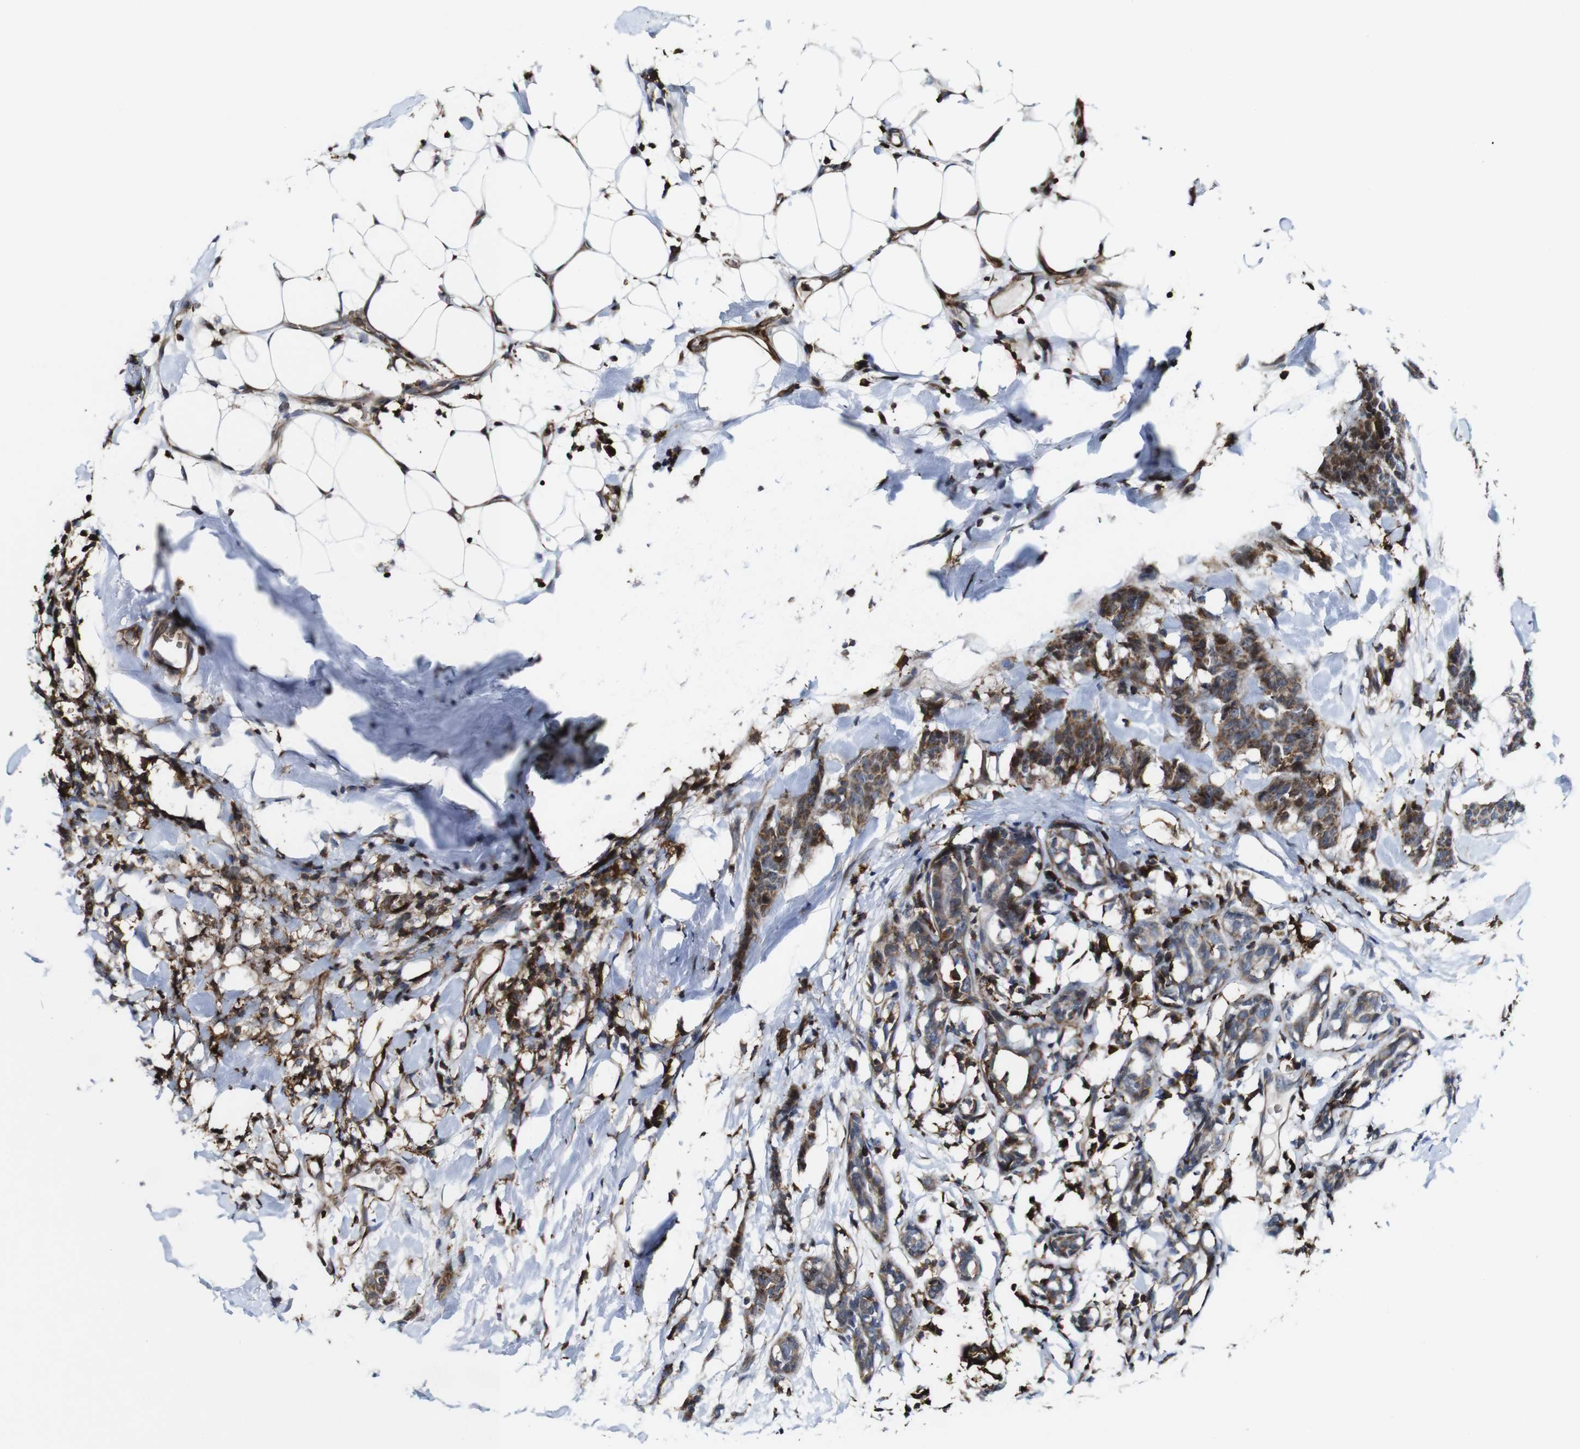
{"staining": {"intensity": "moderate", "quantity": ">75%", "location": "cytoplasmic/membranous"}, "tissue": "breast cancer", "cell_type": "Tumor cells", "image_type": "cancer", "snomed": [{"axis": "morphology", "description": "Normal tissue, NOS"}, {"axis": "morphology", "description": "Duct carcinoma"}, {"axis": "topography", "description": "Breast"}], "caption": "Breast infiltrating ductal carcinoma tissue exhibits moderate cytoplasmic/membranous staining in approximately >75% of tumor cells", "gene": "JAK2", "patient": {"sex": "female", "age": 40}}